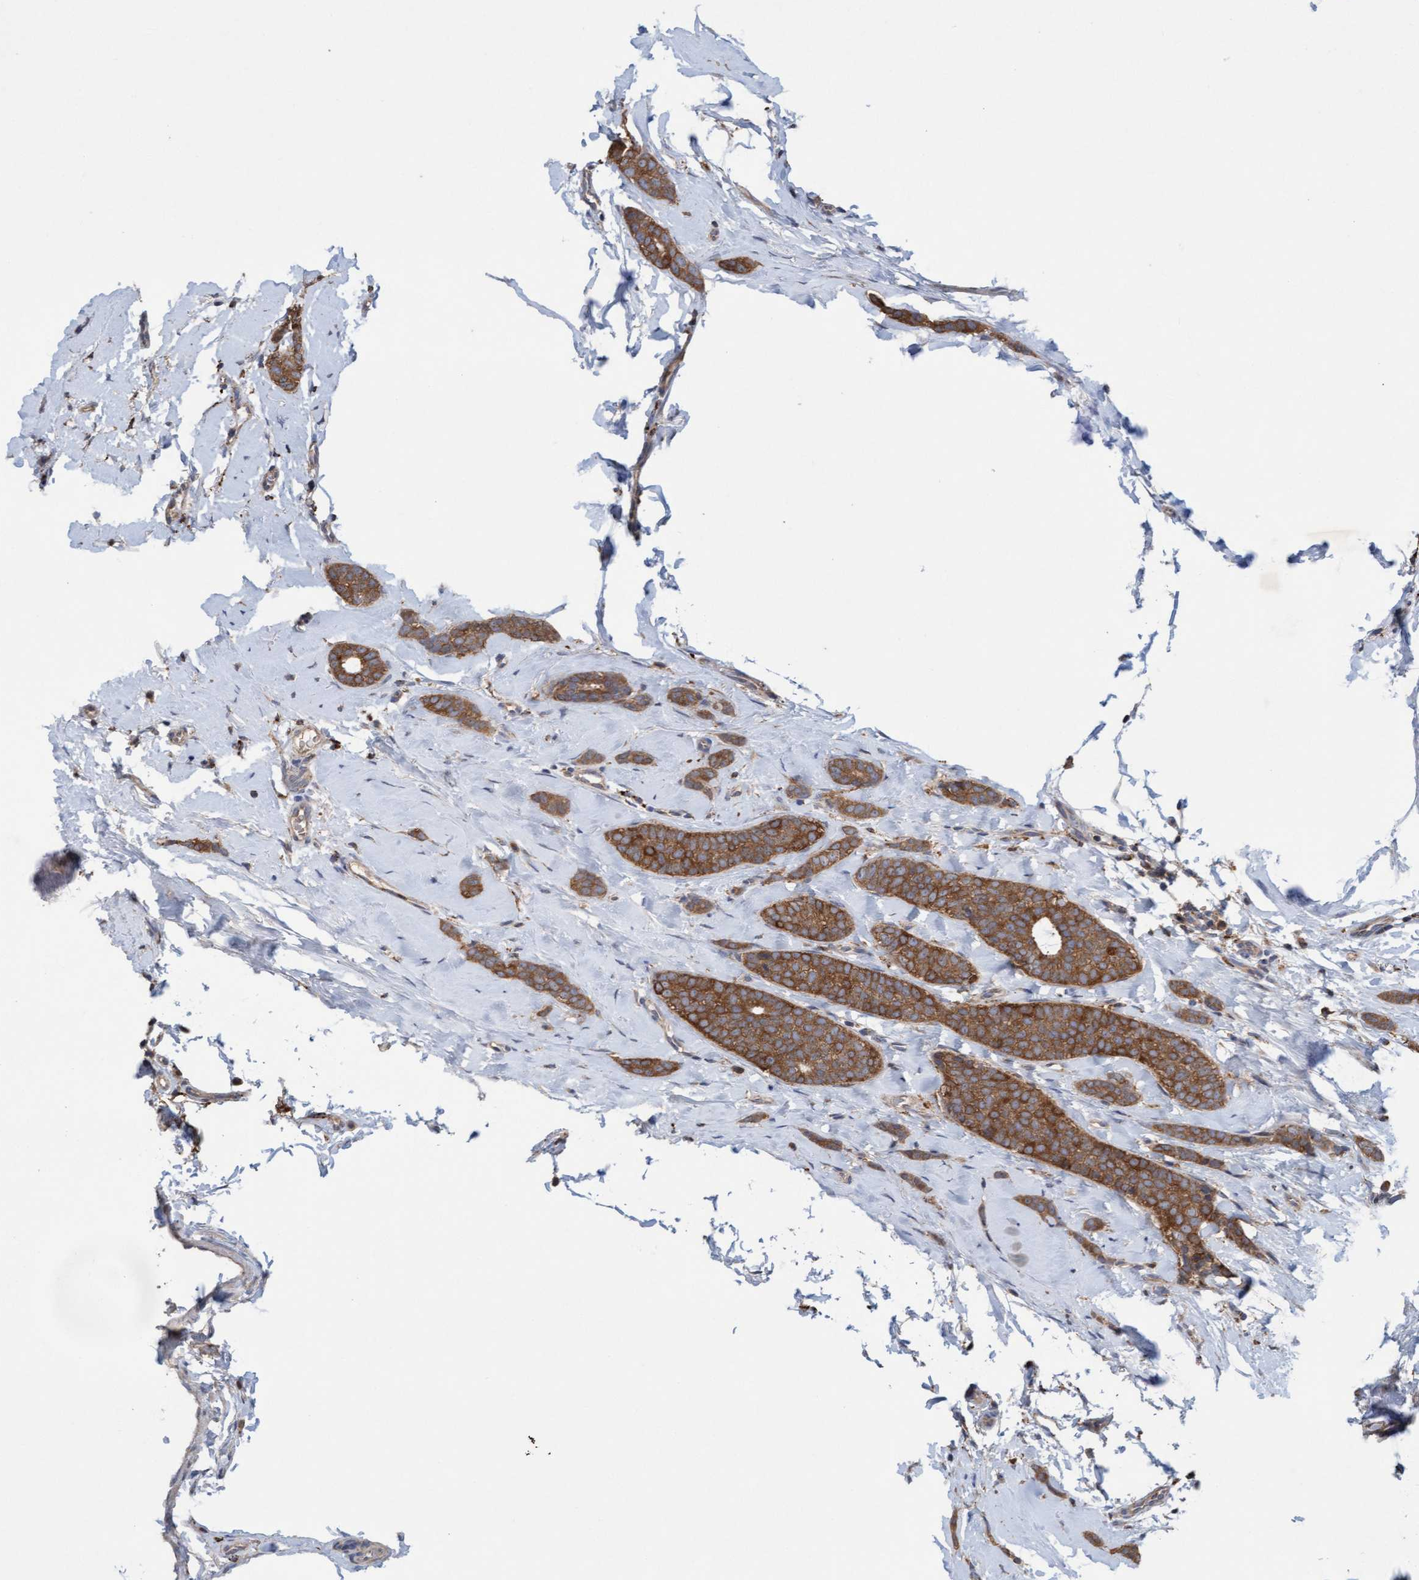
{"staining": {"intensity": "moderate", "quantity": ">75%", "location": "cytoplasmic/membranous"}, "tissue": "breast cancer", "cell_type": "Tumor cells", "image_type": "cancer", "snomed": [{"axis": "morphology", "description": "Lobular carcinoma"}, {"axis": "topography", "description": "Skin"}, {"axis": "topography", "description": "Breast"}], "caption": "Brown immunohistochemical staining in human breast cancer reveals moderate cytoplasmic/membranous positivity in about >75% of tumor cells.", "gene": "ATPAF2", "patient": {"sex": "female", "age": 46}}